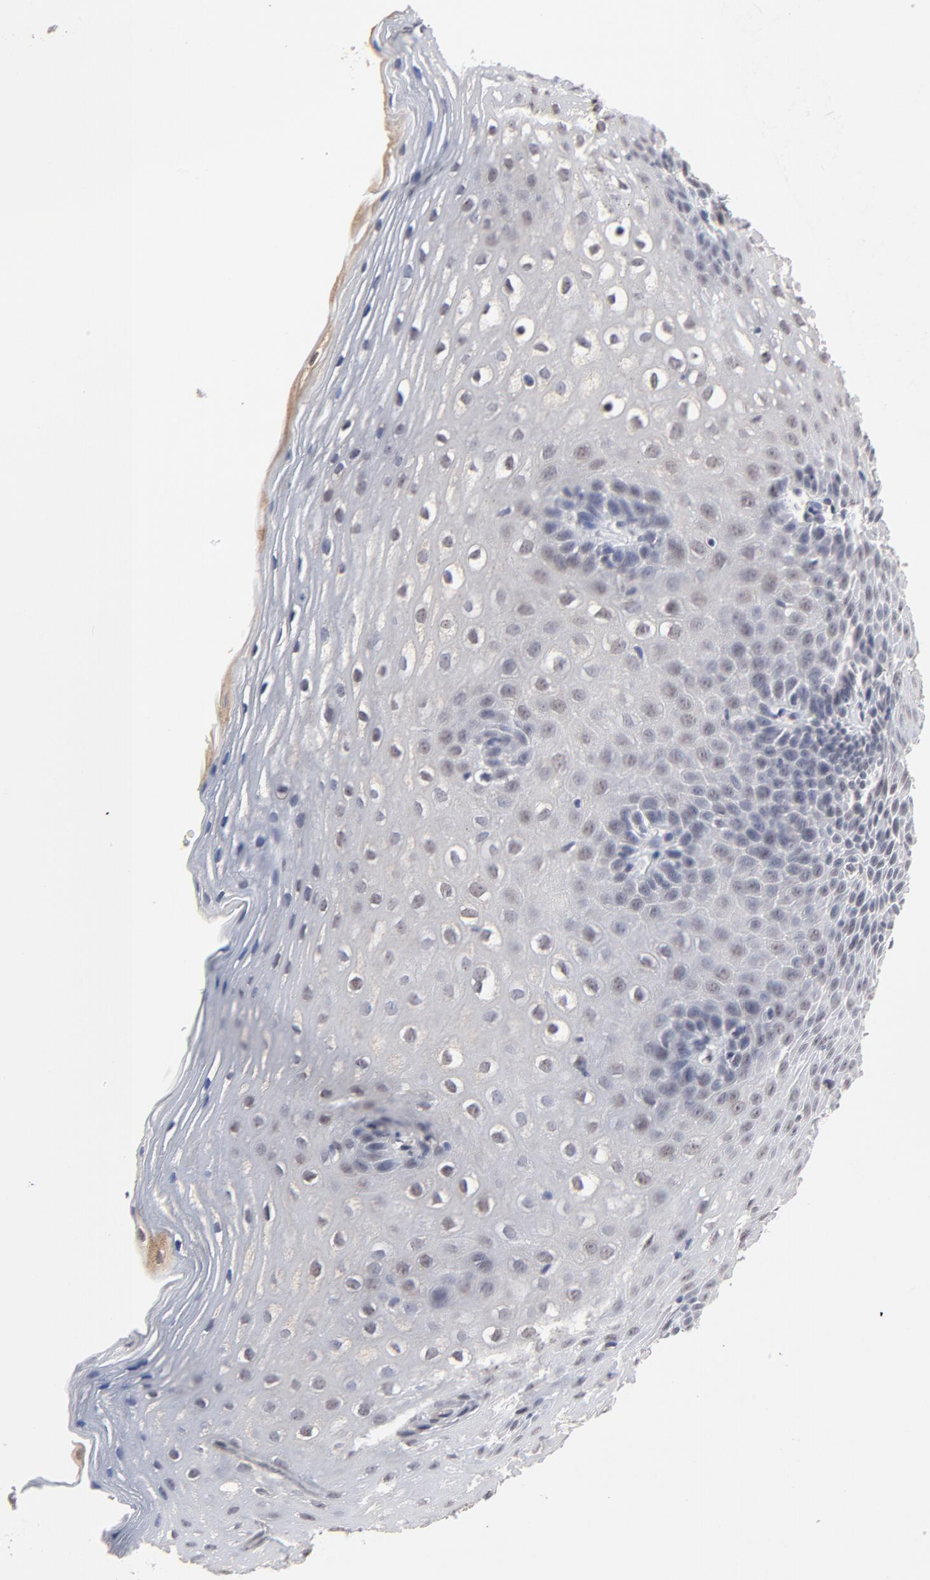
{"staining": {"intensity": "weak", "quantity": "25%-75%", "location": "cytoplasmic/membranous"}, "tissue": "esophagus", "cell_type": "Squamous epithelial cells", "image_type": "normal", "snomed": [{"axis": "morphology", "description": "Normal tissue, NOS"}, {"axis": "topography", "description": "Esophagus"}], "caption": "About 25%-75% of squamous epithelial cells in normal esophagus reveal weak cytoplasmic/membranous protein staining as visualized by brown immunohistochemical staining.", "gene": "FAM199X", "patient": {"sex": "female", "age": 70}}